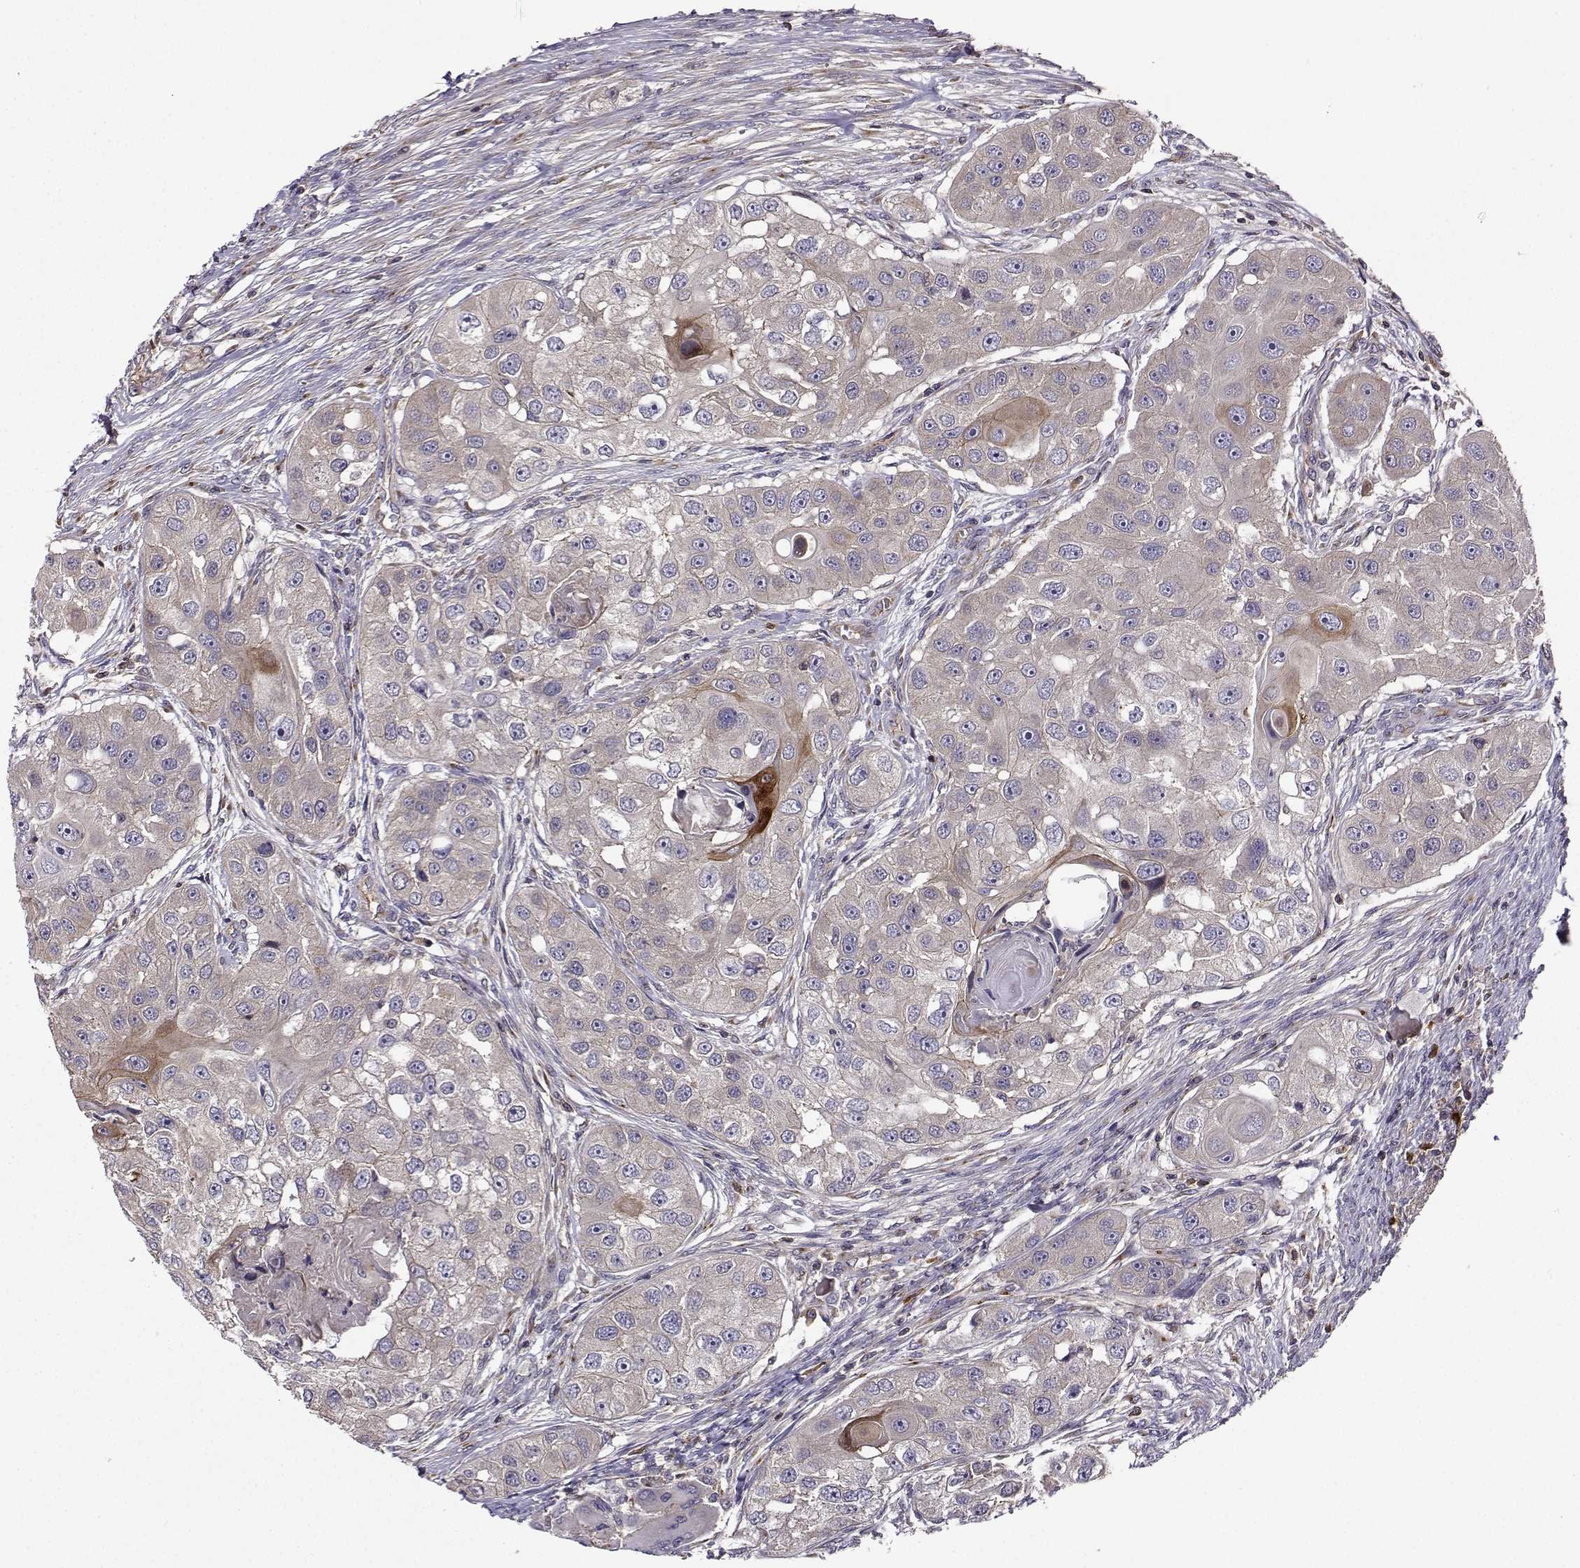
{"staining": {"intensity": "moderate", "quantity": "<25%", "location": "cytoplasmic/membranous"}, "tissue": "head and neck cancer", "cell_type": "Tumor cells", "image_type": "cancer", "snomed": [{"axis": "morphology", "description": "Squamous cell carcinoma, NOS"}, {"axis": "topography", "description": "Head-Neck"}], "caption": "A brown stain shows moderate cytoplasmic/membranous expression of a protein in head and neck squamous cell carcinoma tumor cells. The protein is shown in brown color, while the nuclei are stained blue.", "gene": "ITGB8", "patient": {"sex": "male", "age": 51}}